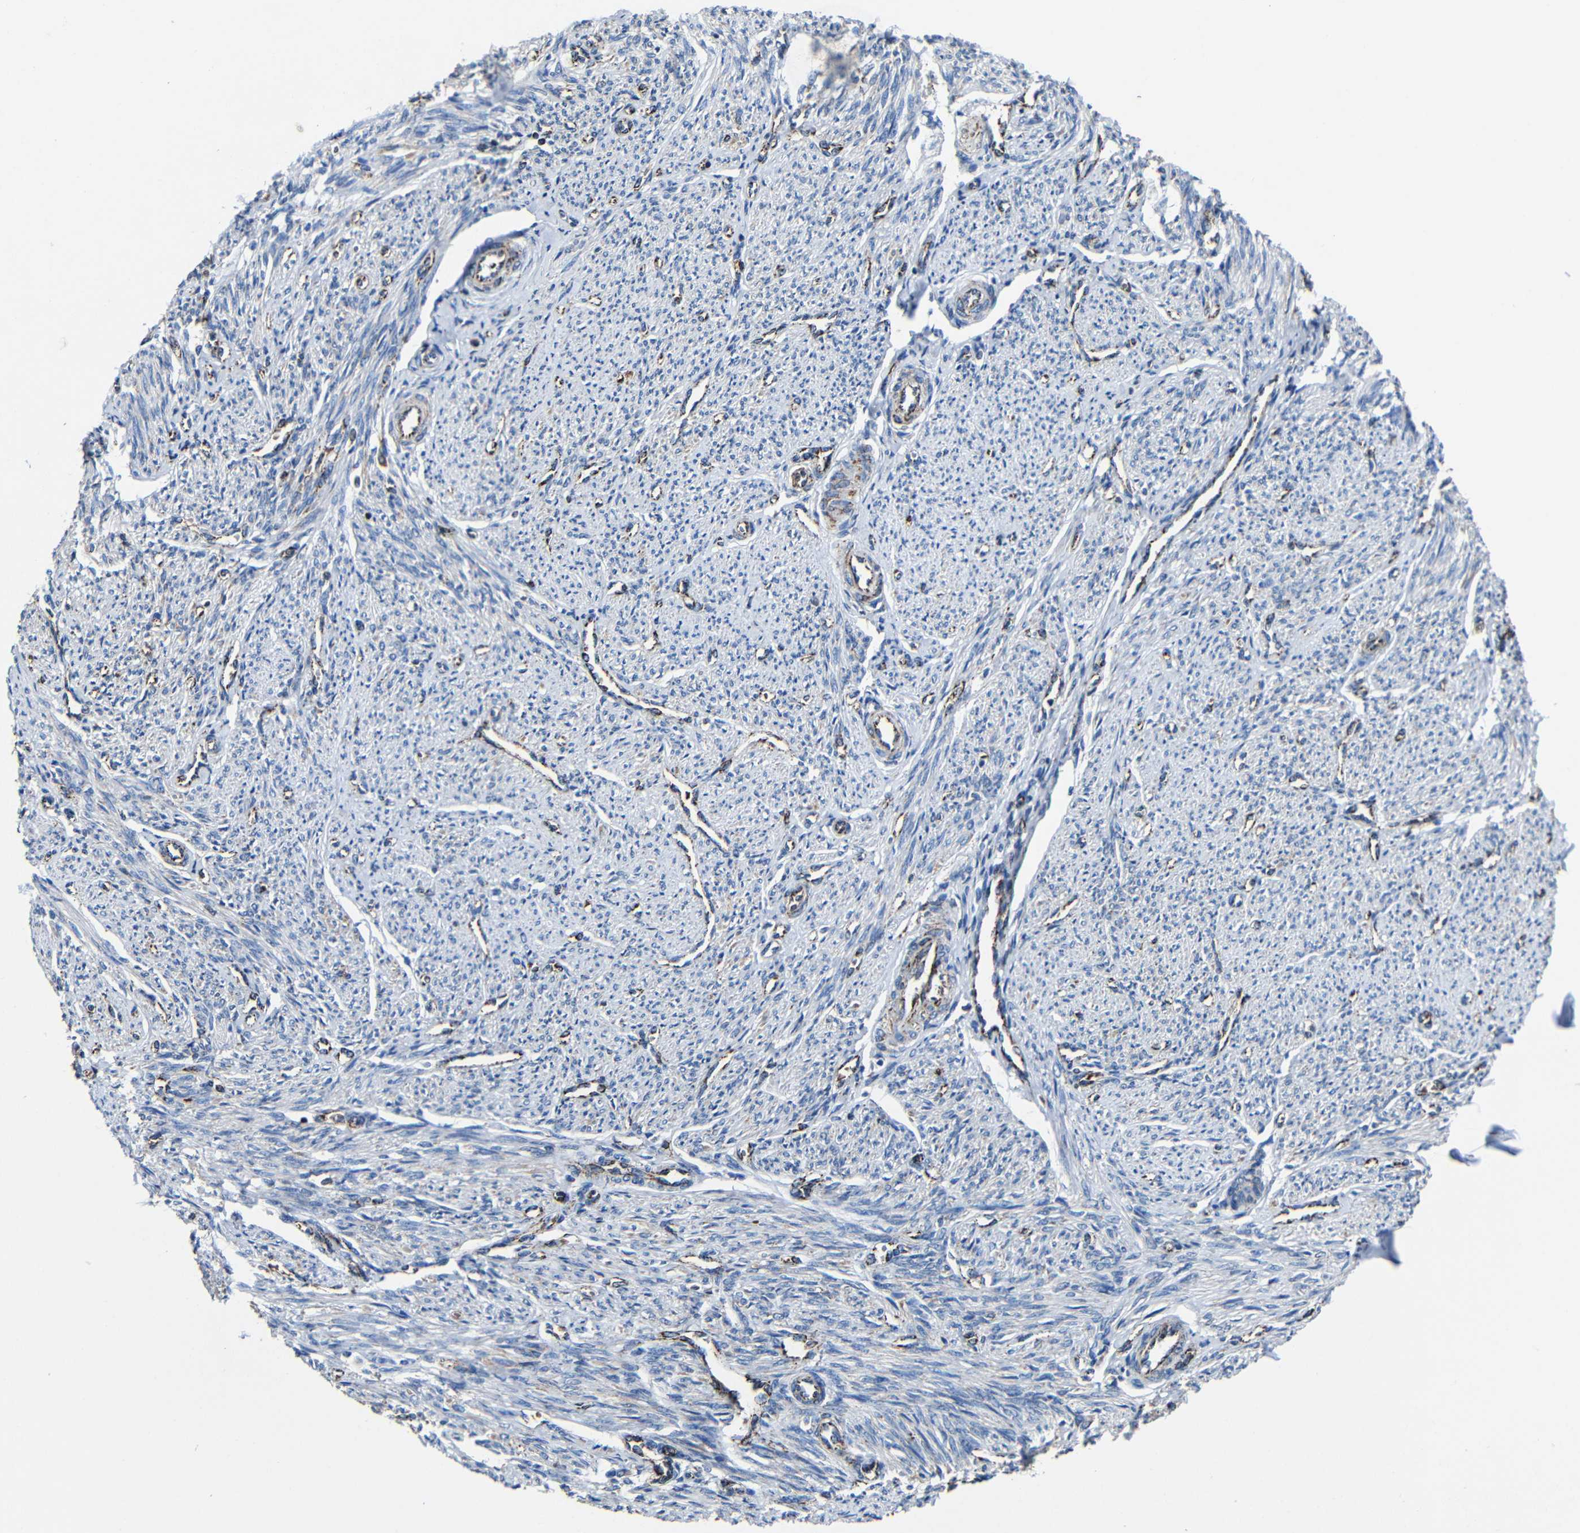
{"staining": {"intensity": "negative", "quantity": "none", "location": "none"}, "tissue": "smooth muscle", "cell_type": "Smooth muscle cells", "image_type": "normal", "snomed": [{"axis": "morphology", "description": "Normal tissue, NOS"}, {"axis": "topography", "description": "Smooth muscle"}], "caption": "Smooth muscle stained for a protein using IHC demonstrates no expression smooth muscle cells.", "gene": "CA5B", "patient": {"sex": "female", "age": 65}}